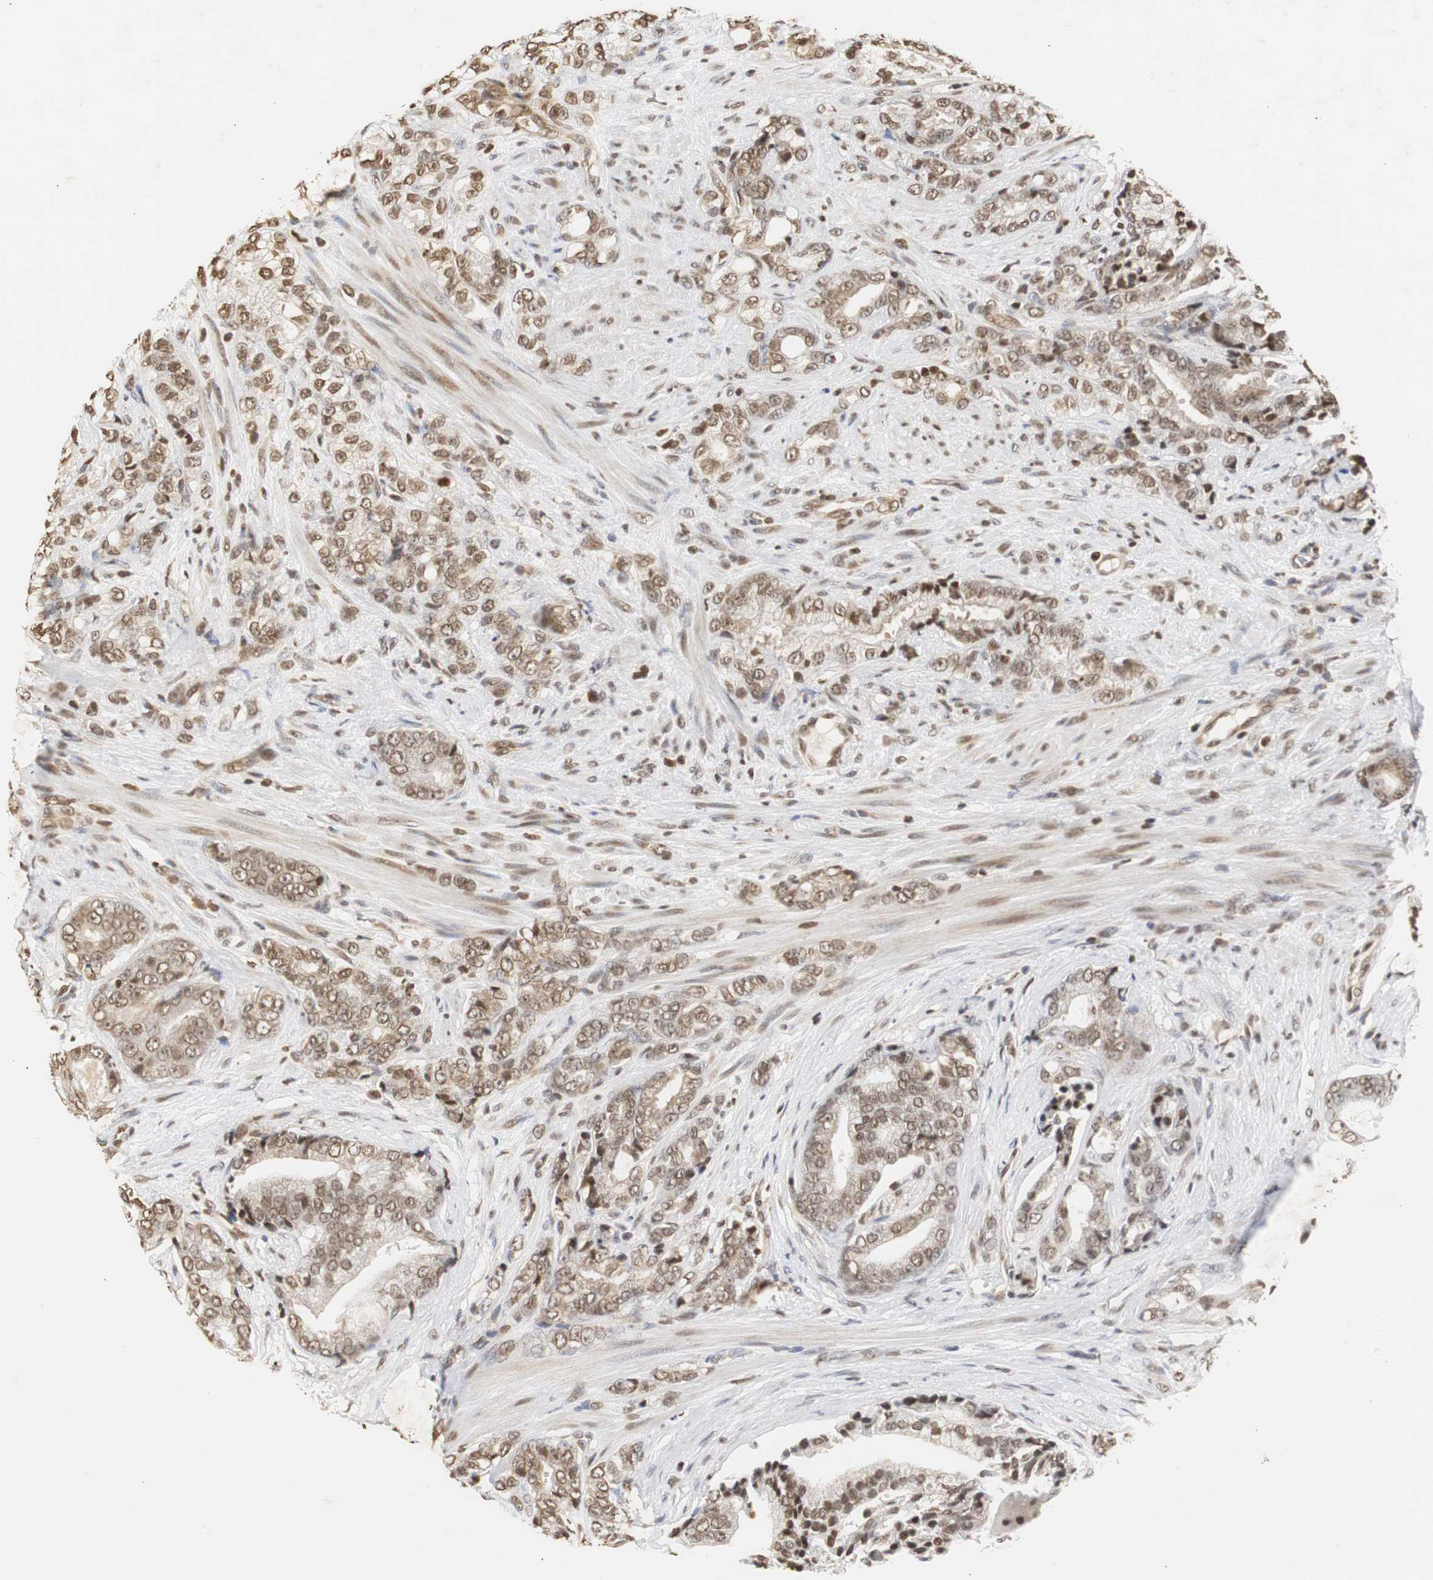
{"staining": {"intensity": "moderate", "quantity": "25%-75%", "location": "nuclear"}, "tissue": "prostate cancer", "cell_type": "Tumor cells", "image_type": "cancer", "snomed": [{"axis": "morphology", "description": "Adenocarcinoma, Low grade"}, {"axis": "topography", "description": "Prostate"}], "caption": "A photomicrograph of human prostate adenocarcinoma (low-grade) stained for a protein exhibits moderate nuclear brown staining in tumor cells.", "gene": "ZFC3H1", "patient": {"sex": "male", "age": 58}}